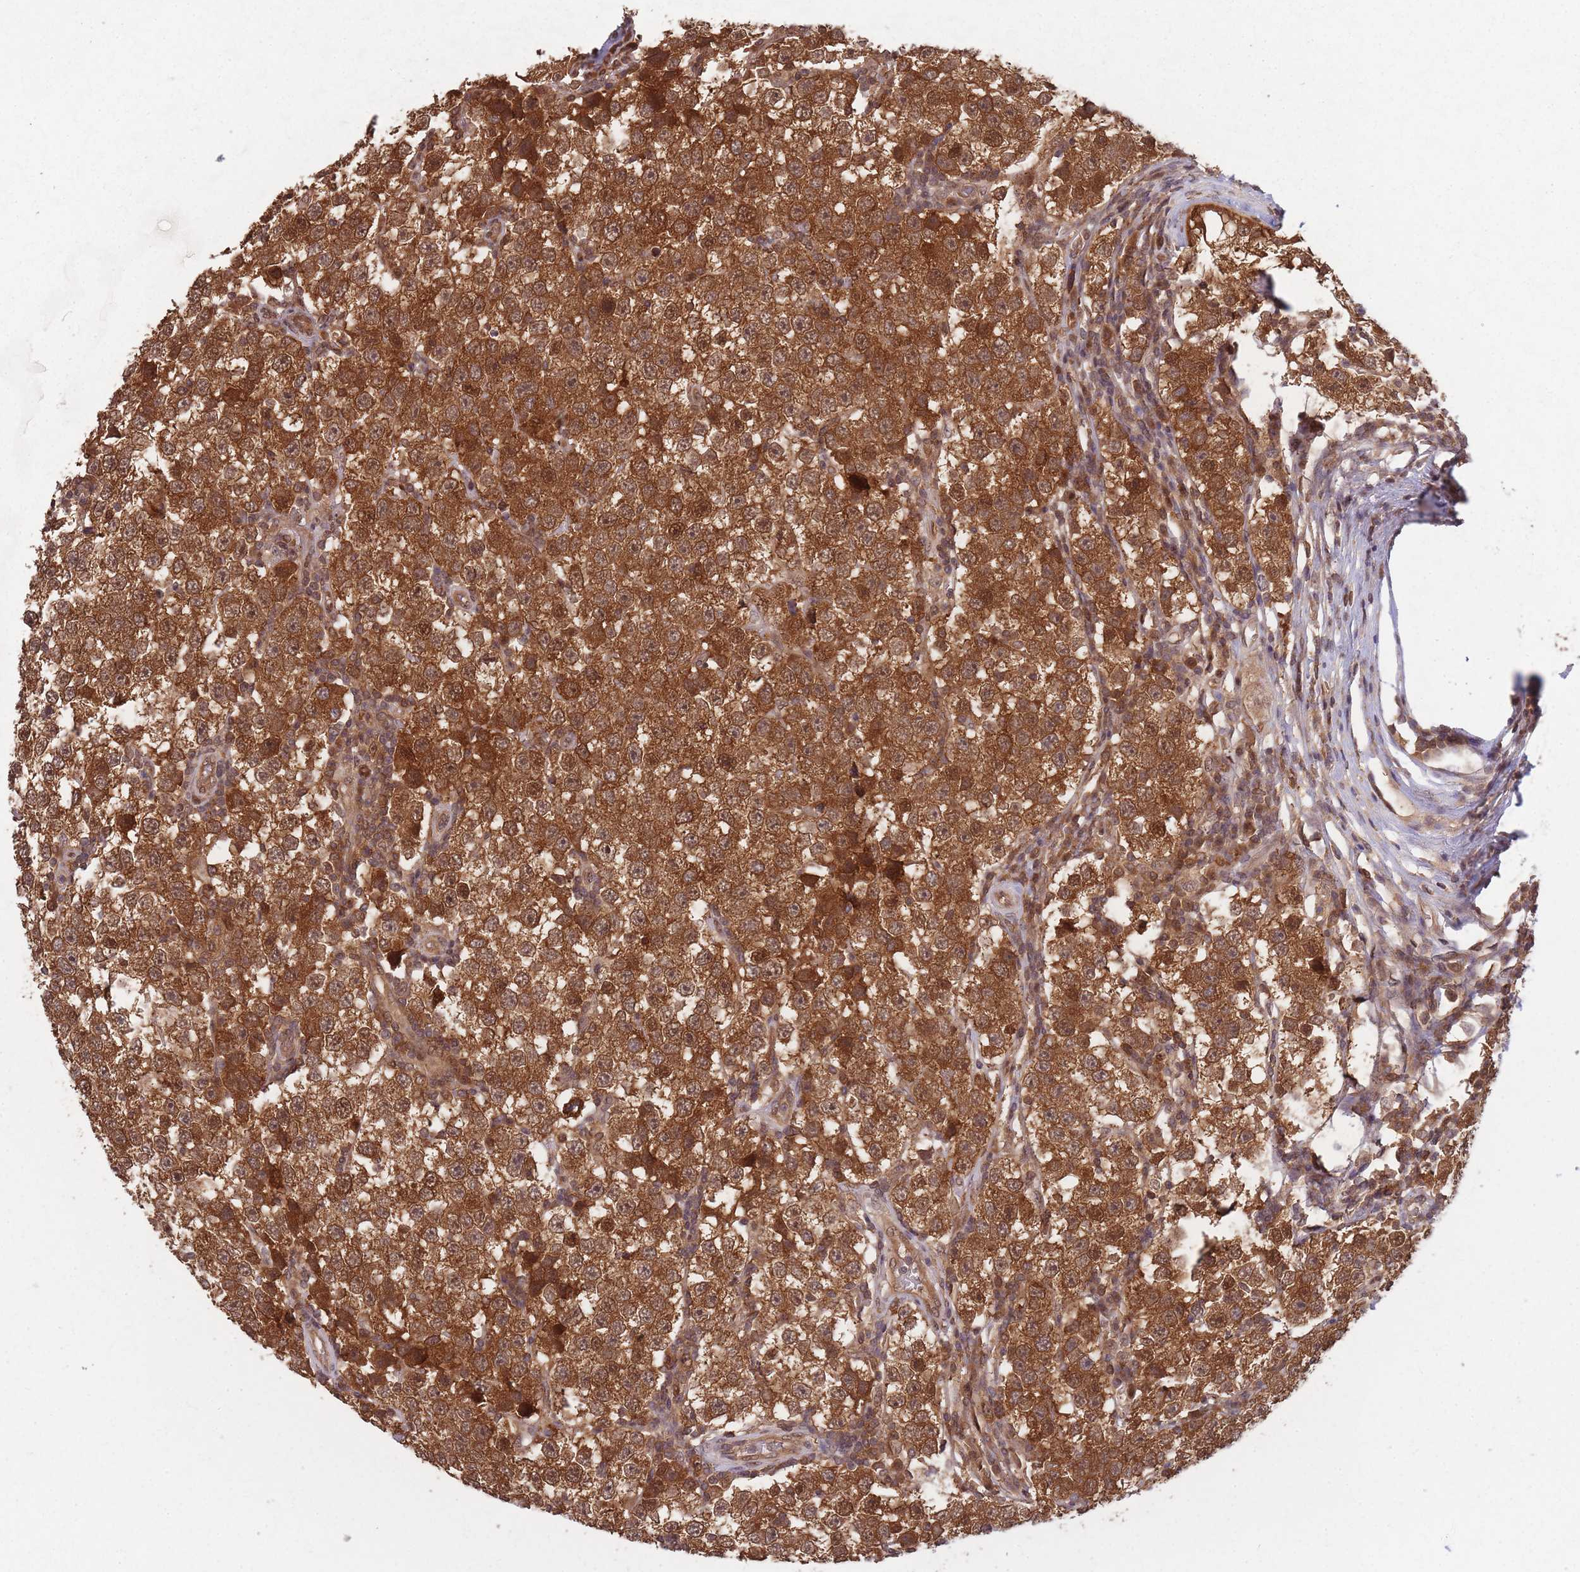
{"staining": {"intensity": "strong", "quantity": ">75%", "location": "cytoplasmic/membranous,nuclear"}, "tissue": "testis cancer", "cell_type": "Tumor cells", "image_type": "cancer", "snomed": [{"axis": "morphology", "description": "Seminoma, NOS"}, {"axis": "topography", "description": "Testis"}], "caption": "Protein expression analysis of human testis seminoma reveals strong cytoplasmic/membranous and nuclear staining in approximately >75% of tumor cells.", "gene": "PPP6R3", "patient": {"sex": "male", "age": 34}}